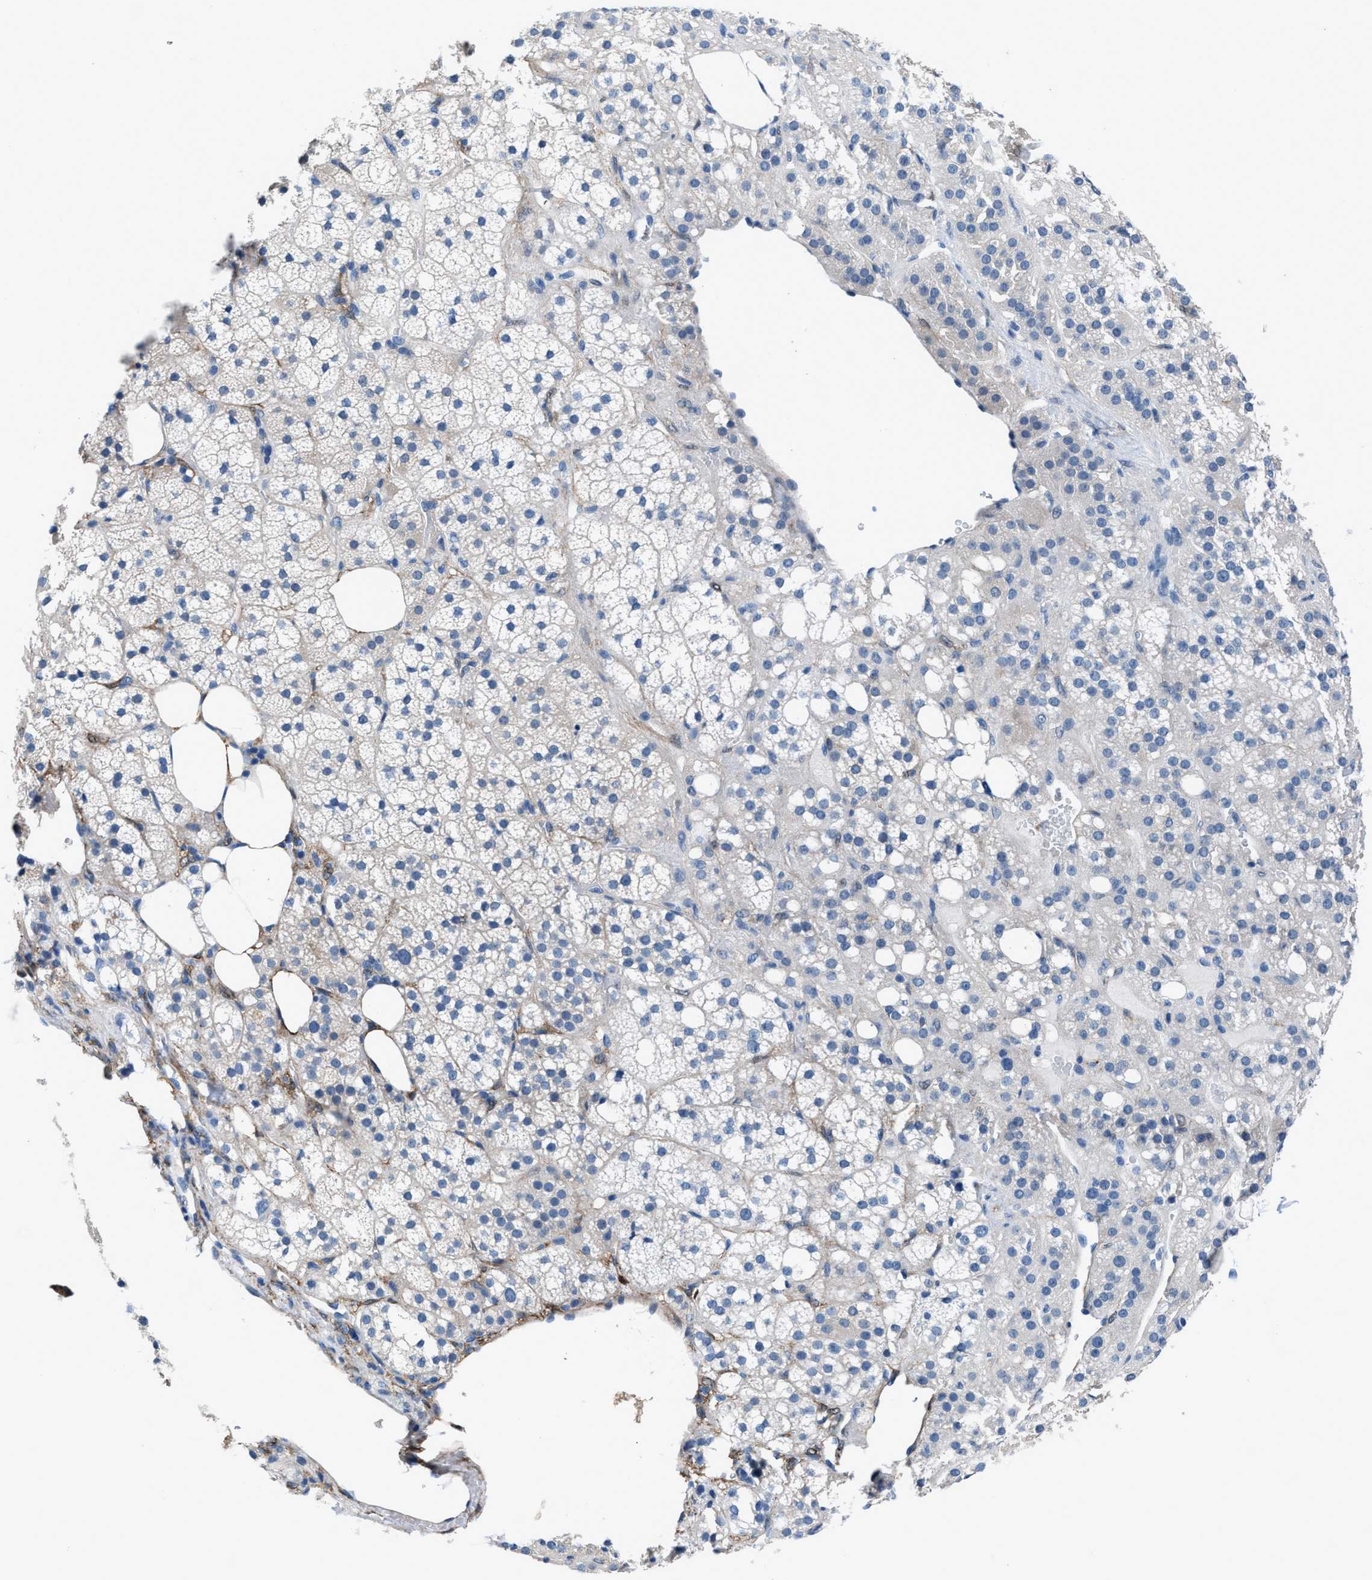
{"staining": {"intensity": "negative", "quantity": "none", "location": "none"}, "tissue": "adrenal gland", "cell_type": "Glandular cells", "image_type": "normal", "snomed": [{"axis": "morphology", "description": "Normal tissue, NOS"}, {"axis": "topography", "description": "Adrenal gland"}], "caption": "Immunohistochemistry histopathology image of benign adrenal gland stained for a protein (brown), which exhibits no positivity in glandular cells.", "gene": "NUDT5", "patient": {"sex": "female", "age": 59}}